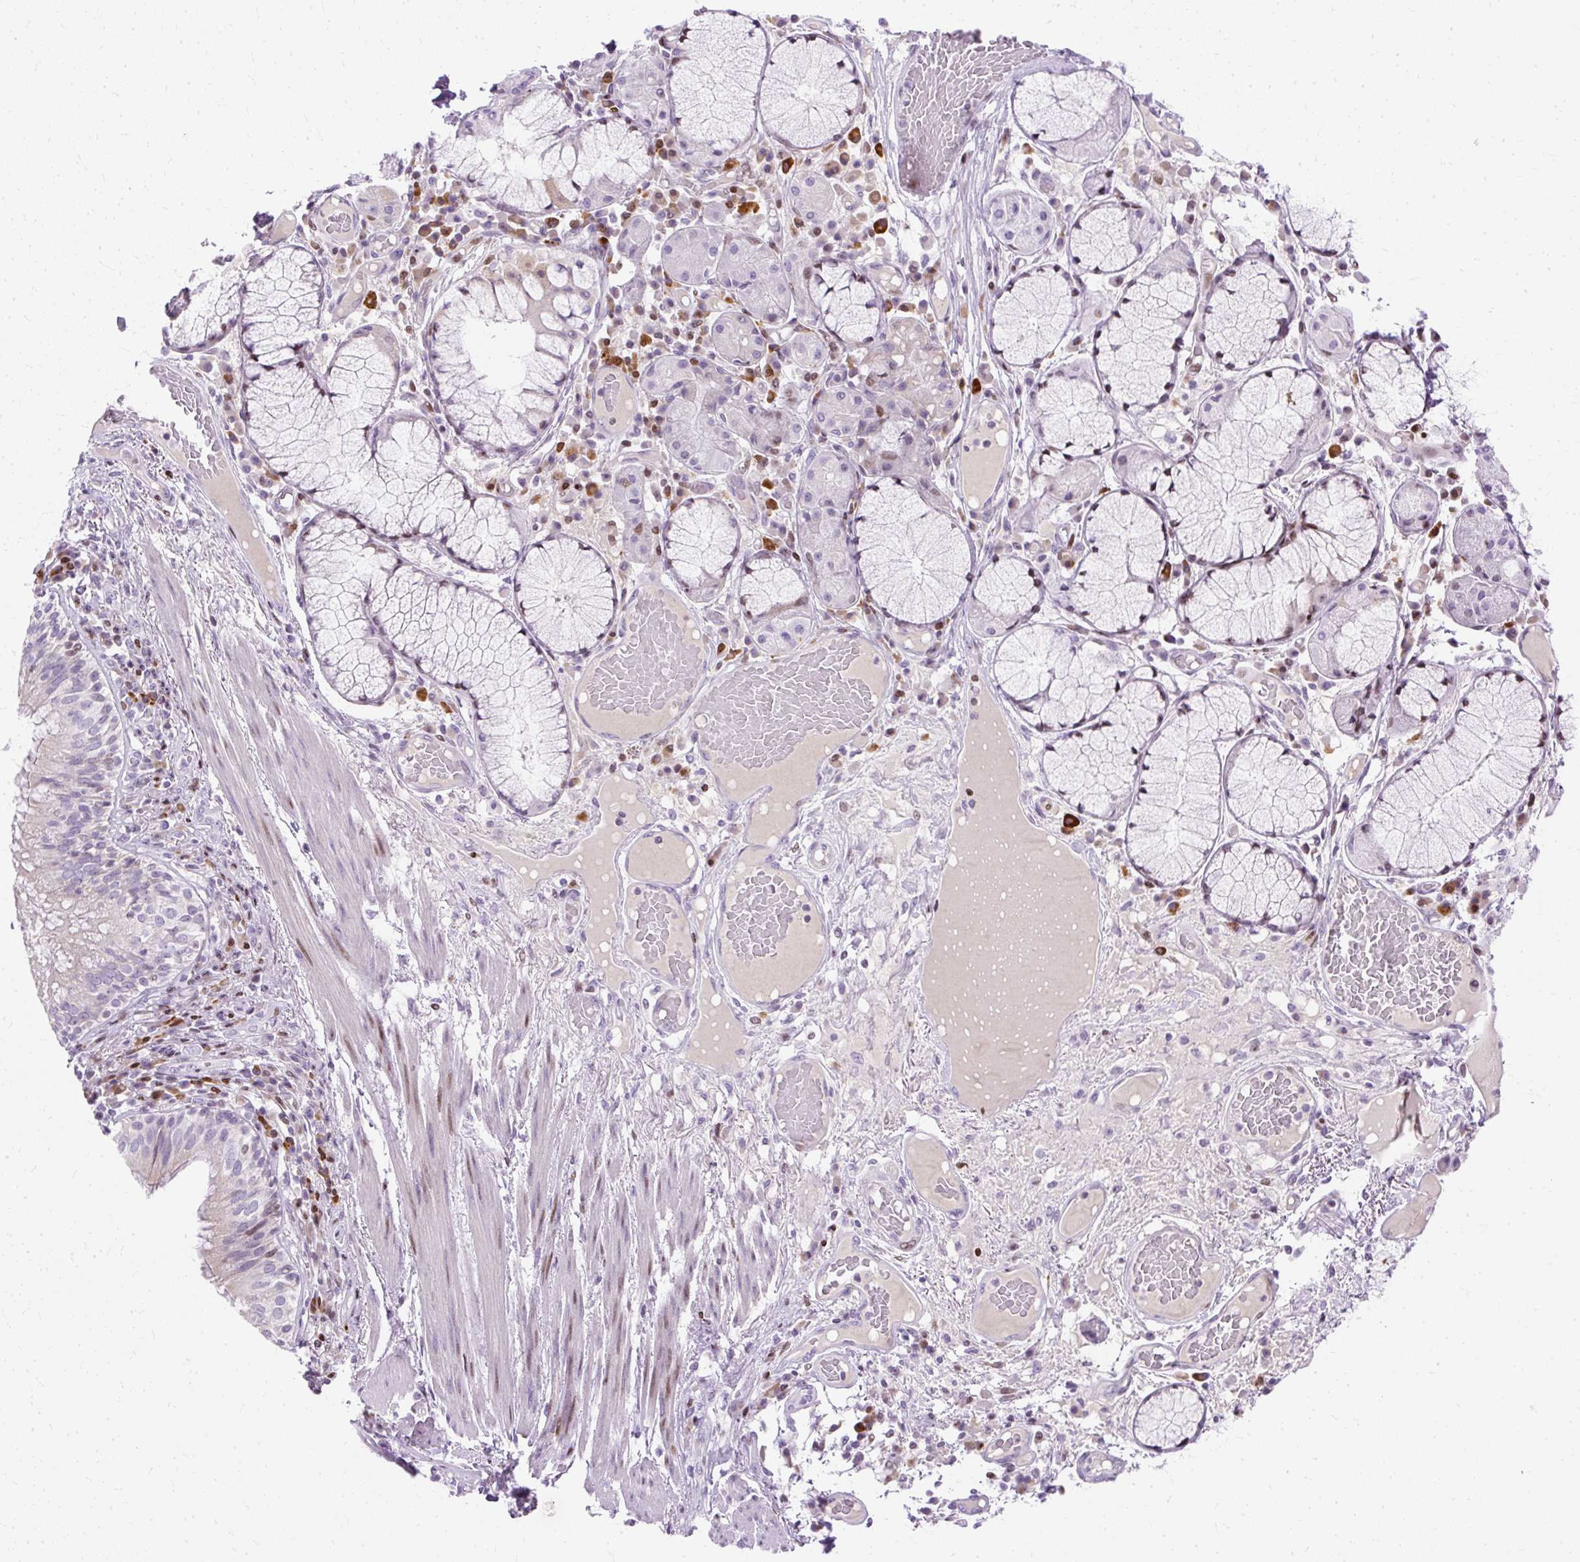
{"staining": {"intensity": "negative", "quantity": "none", "location": "none"}, "tissue": "adipose tissue", "cell_type": "Adipocytes", "image_type": "normal", "snomed": [{"axis": "morphology", "description": "Normal tissue, NOS"}, {"axis": "topography", "description": "Cartilage tissue"}, {"axis": "topography", "description": "Bronchus"}], "caption": "This is a micrograph of immunohistochemistry (IHC) staining of normal adipose tissue, which shows no expression in adipocytes.", "gene": "TMEM177", "patient": {"sex": "male", "age": 56}}